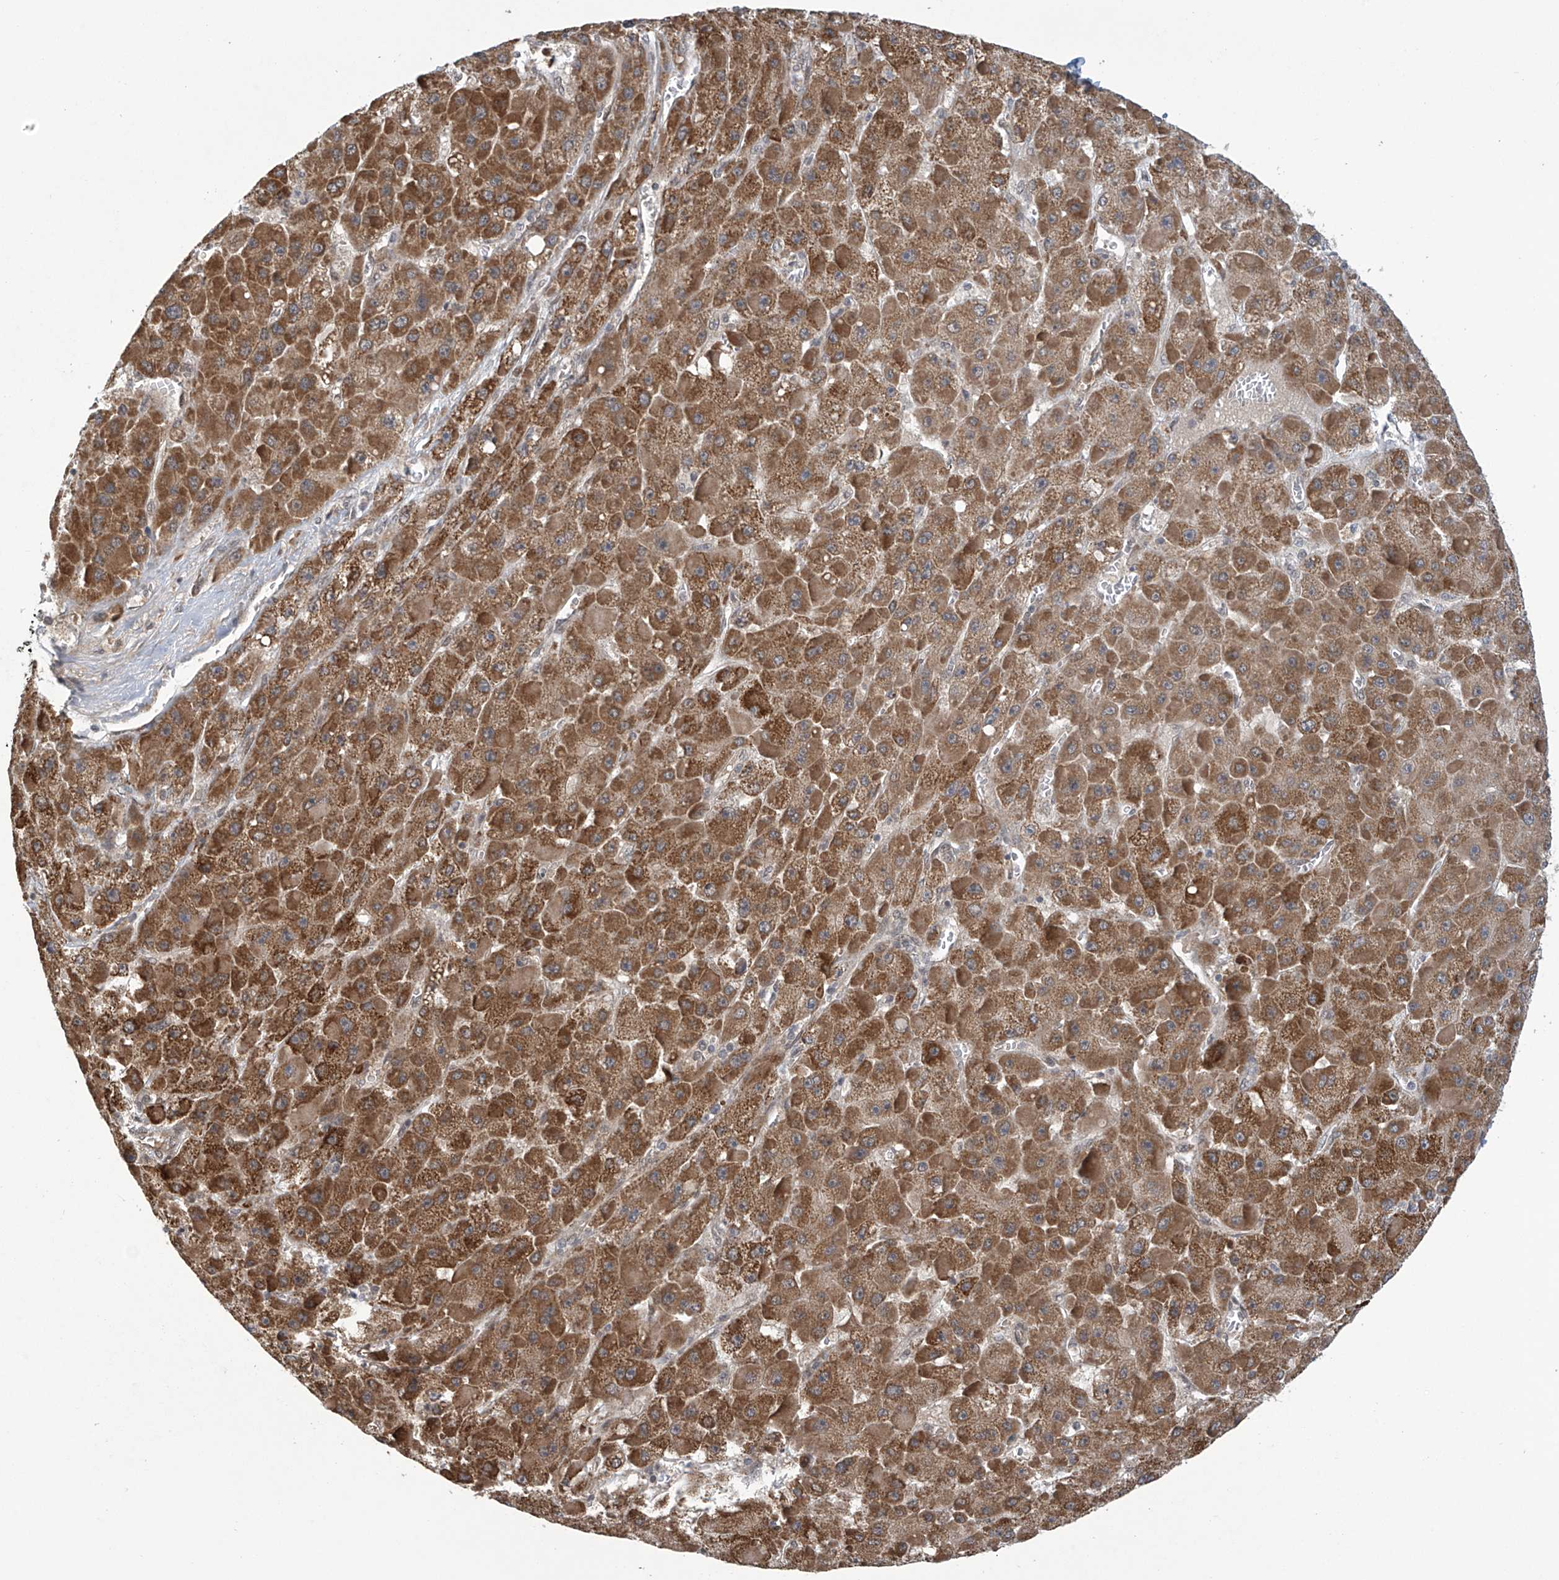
{"staining": {"intensity": "moderate", "quantity": ">75%", "location": "cytoplasmic/membranous"}, "tissue": "liver cancer", "cell_type": "Tumor cells", "image_type": "cancer", "snomed": [{"axis": "morphology", "description": "Carcinoma, Hepatocellular, NOS"}, {"axis": "topography", "description": "Liver"}], "caption": "Liver cancer stained for a protein reveals moderate cytoplasmic/membranous positivity in tumor cells.", "gene": "ABHD13", "patient": {"sex": "female", "age": 73}}